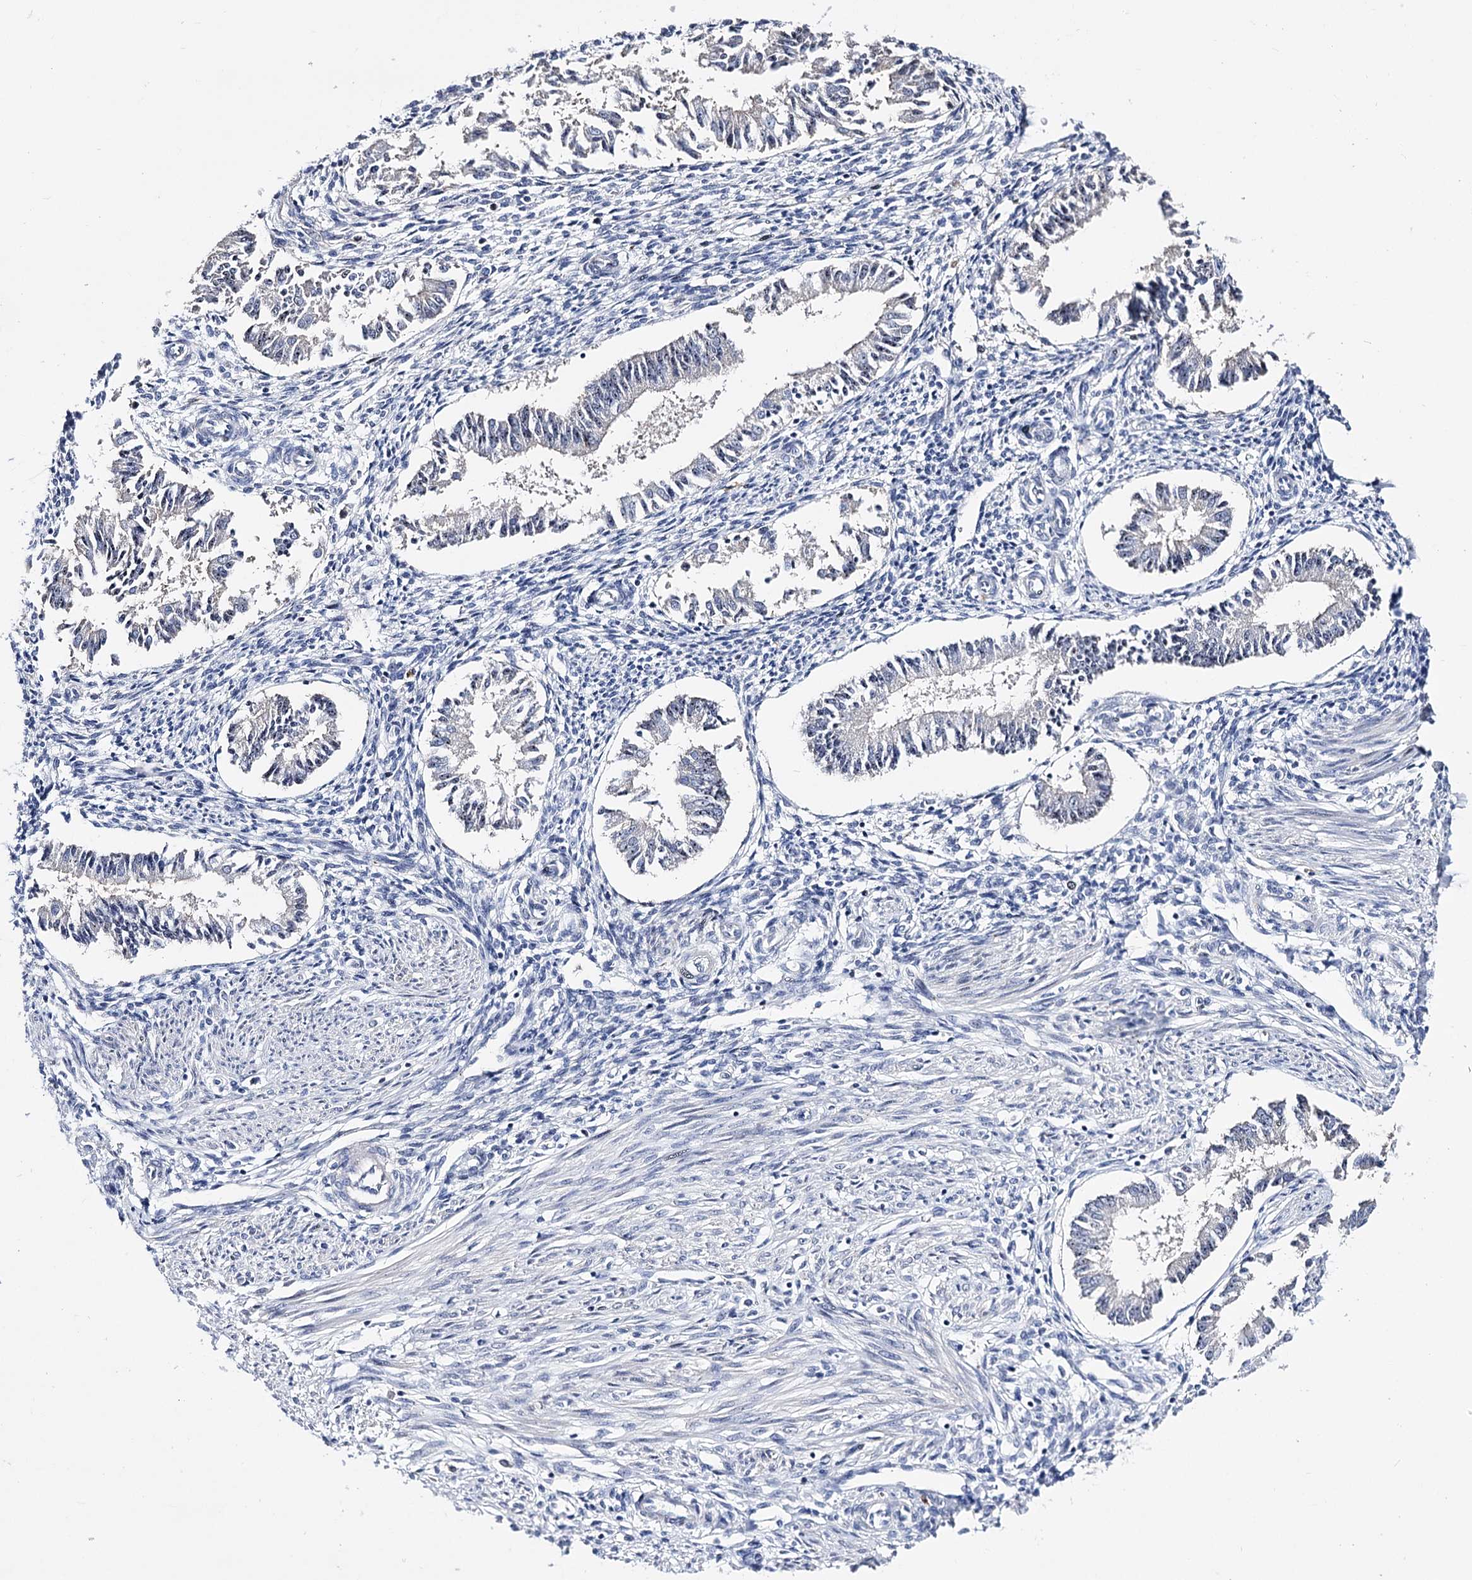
{"staining": {"intensity": "negative", "quantity": "none", "location": "none"}, "tissue": "endometrium", "cell_type": "Cells in endometrial stroma", "image_type": "normal", "snomed": [{"axis": "morphology", "description": "Normal tissue, NOS"}, {"axis": "topography", "description": "Uterus"}, {"axis": "topography", "description": "Endometrium"}], "caption": "This is an immunohistochemistry (IHC) photomicrograph of unremarkable human endometrium. There is no positivity in cells in endometrial stroma.", "gene": "PCGF5", "patient": {"sex": "female", "age": 48}}